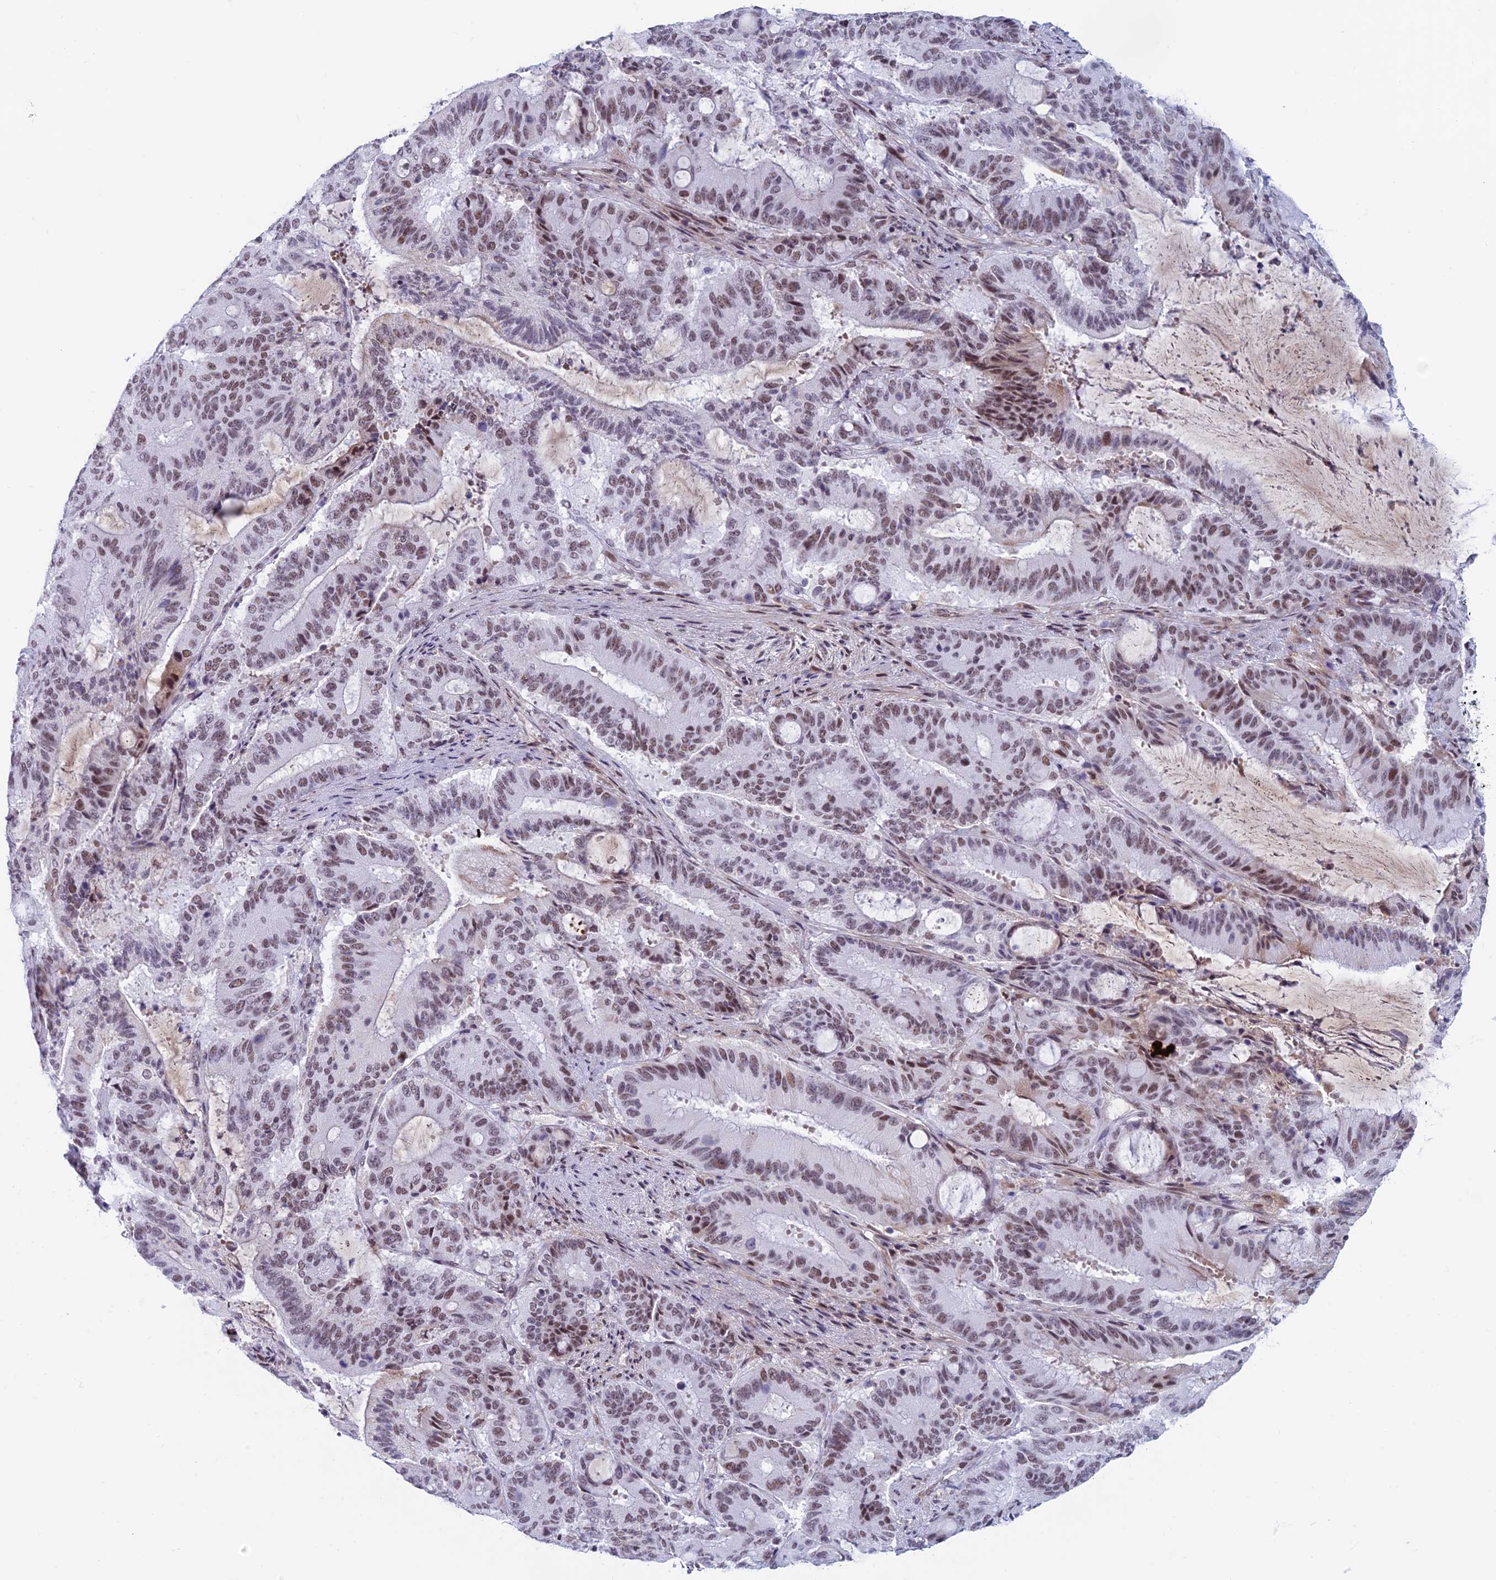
{"staining": {"intensity": "moderate", "quantity": "25%-75%", "location": "nuclear"}, "tissue": "liver cancer", "cell_type": "Tumor cells", "image_type": "cancer", "snomed": [{"axis": "morphology", "description": "Normal tissue, NOS"}, {"axis": "morphology", "description": "Cholangiocarcinoma"}, {"axis": "topography", "description": "Liver"}, {"axis": "topography", "description": "Peripheral nerve tissue"}], "caption": "Protein expression analysis of human liver cholangiocarcinoma reveals moderate nuclear expression in approximately 25%-75% of tumor cells. (IHC, brightfield microscopy, high magnification).", "gene": "ASH2L", "patient": {"sex": "female", "age": 73}}